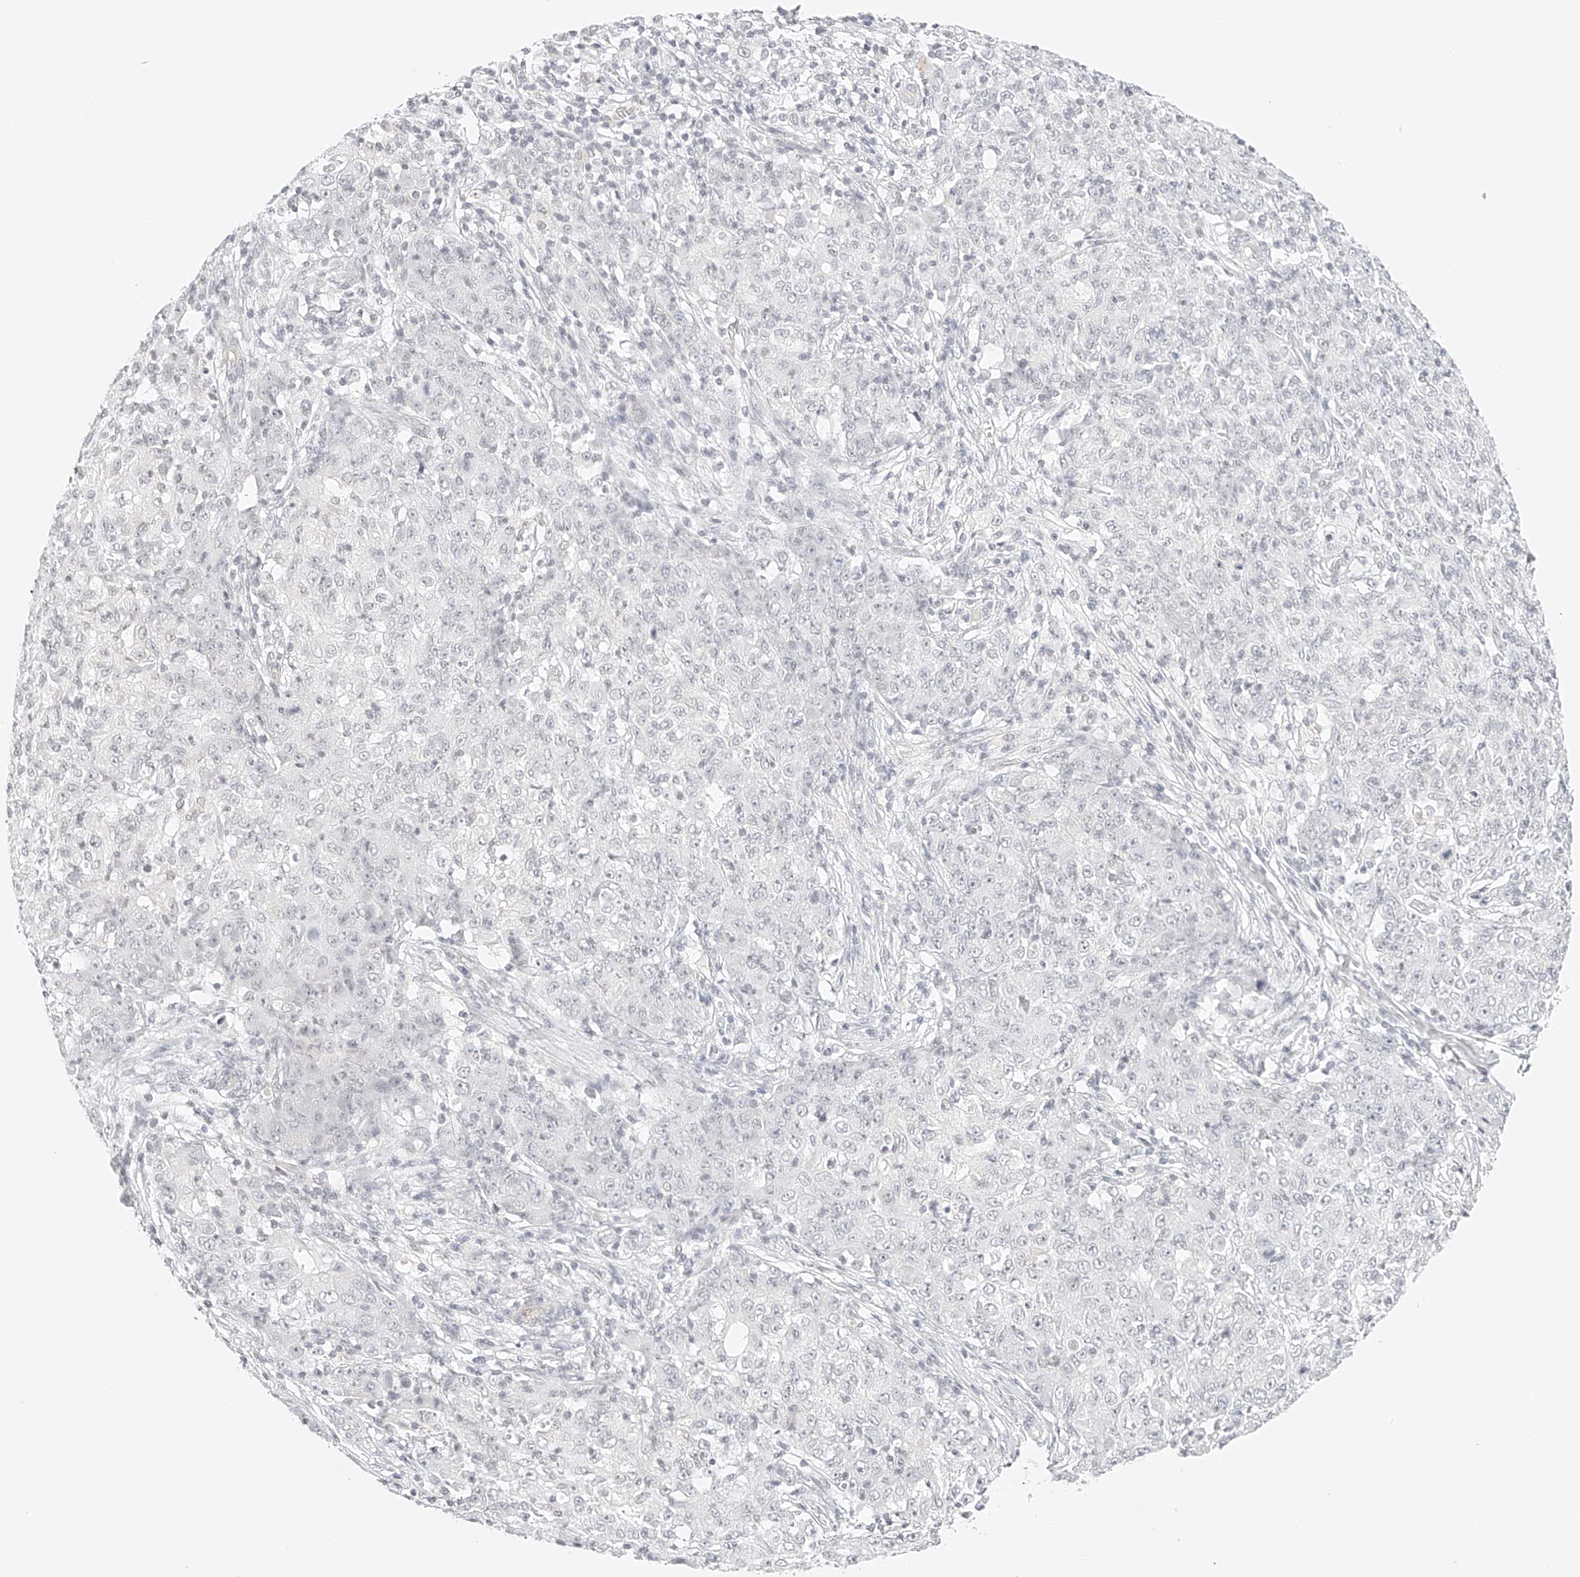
{"staining": {"intensity": "negative", "quantity": "none", "location": "none"}, "tissue": "ovarian cancer", "cell_type": "Tumor cells", "image_type": "cancer", "snomed": [{"axis": "morphology", "description": "Carcinoma, endometroid"}, {"axis": "topography", "description": "Ovary"}], "caption": "Ovarian cancer stained for a protein using immunohistochemistry (IHC) reveals no staining tumor cells.", "gene": "ZFP69", "patient": {"sex": "female", "age": 42}}